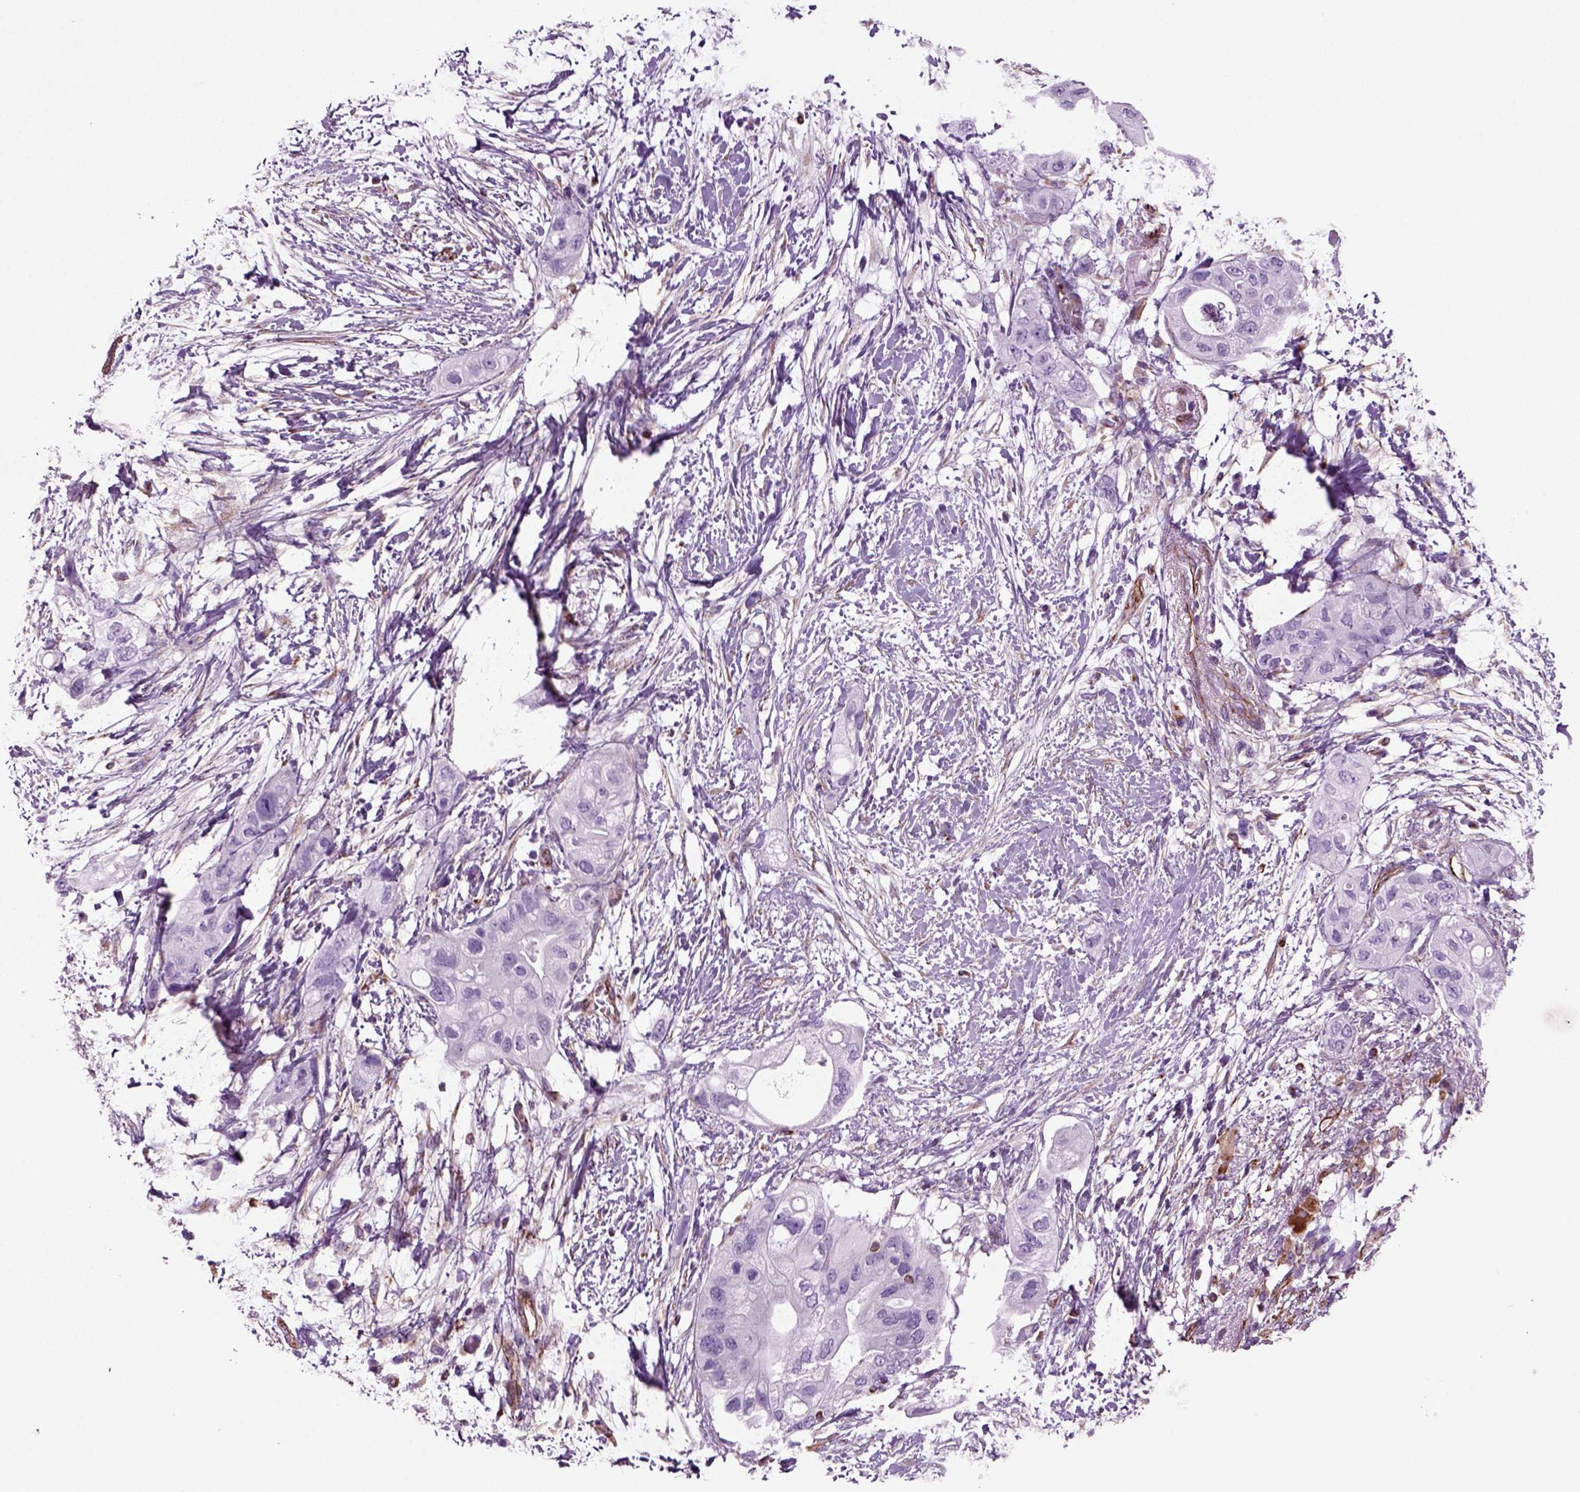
{"staining": {"intensity": "negative", "quantity": "none", "location": "none"}, "tissue": "pancreatic cancer", "cell_type": "Tumor cells", "image_type": "cancer", "snomed": [{"axis": "morphology", "description": "Adenocarcinoma, NOS"}, {"axis": "topography", "description": "Pancreas"}], "caption": "A micrograph of human pancreatic cancer (adenocarcinoma) is negative for staining in tumor cells. (Stains: DAB immunohistochemistry (IHC) with hematoxylin counter stain, Microscopy: brightfield microscopy at high magnification).", "gene": "ACER3", "patient": {"sex": "female", "age": 72}}